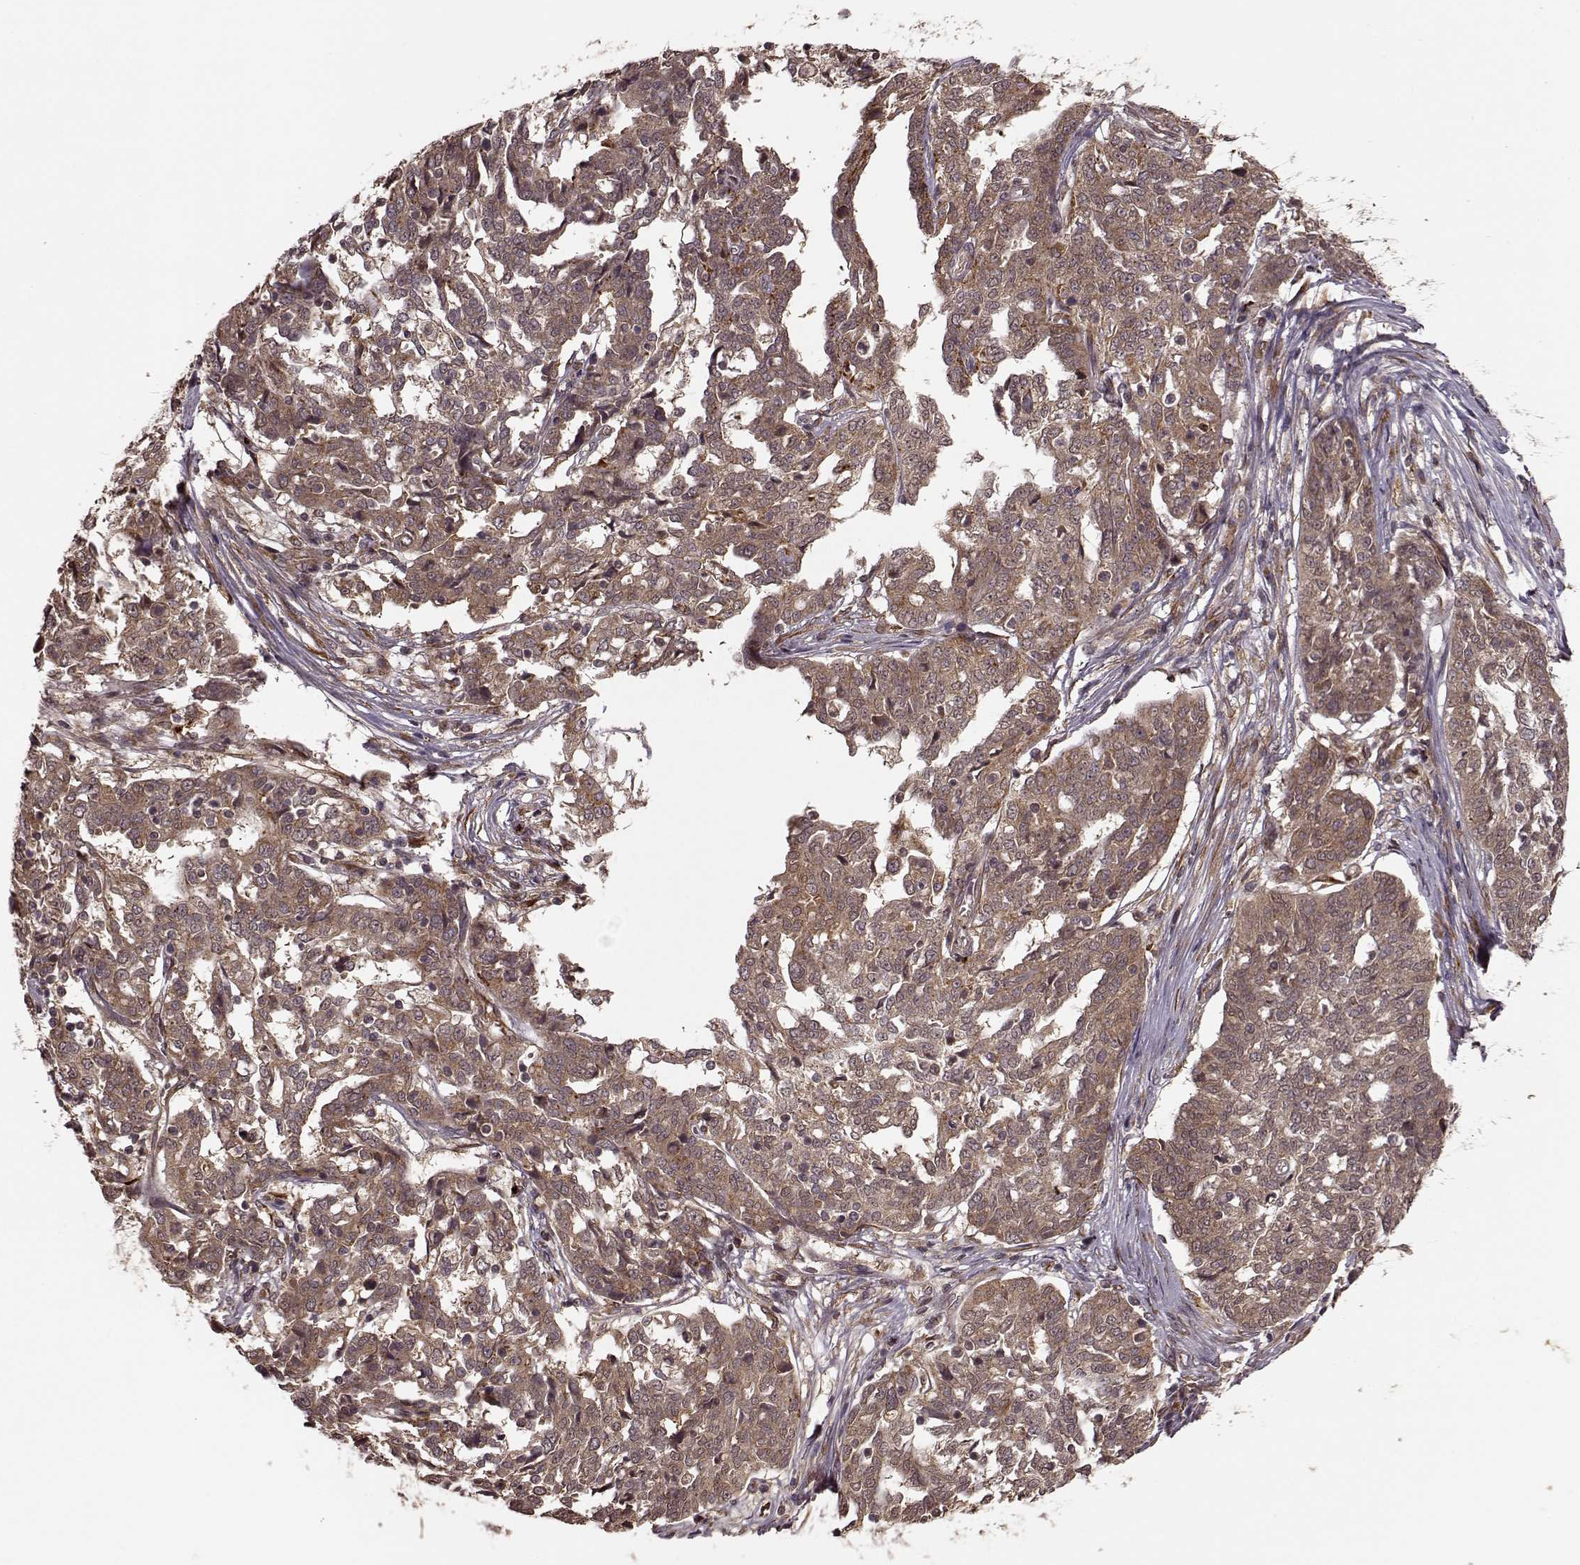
{"staining": {"intensity": "moderate", "quantity": ">75%", "location": "cytoplasmic/membranous"}, "tissue": "ovarian cancer", "cell_type": "Tumor cells", "image_type": "cancer", "snomed": [{"axis": "morphology", "description": "Cystadenocarcinoma, serous, NOS"}, {"axis": "topography", "description": "Ovary"}], "caption": "The image exhibits a brown stain indicating the presence of a protein in the cytoplasmic/membranous of tumor cells in ovarian cancer (serous cystadenocarcinoma).", "gene": "YIPF5", "patient": {"sex": "female", "age": 67}}